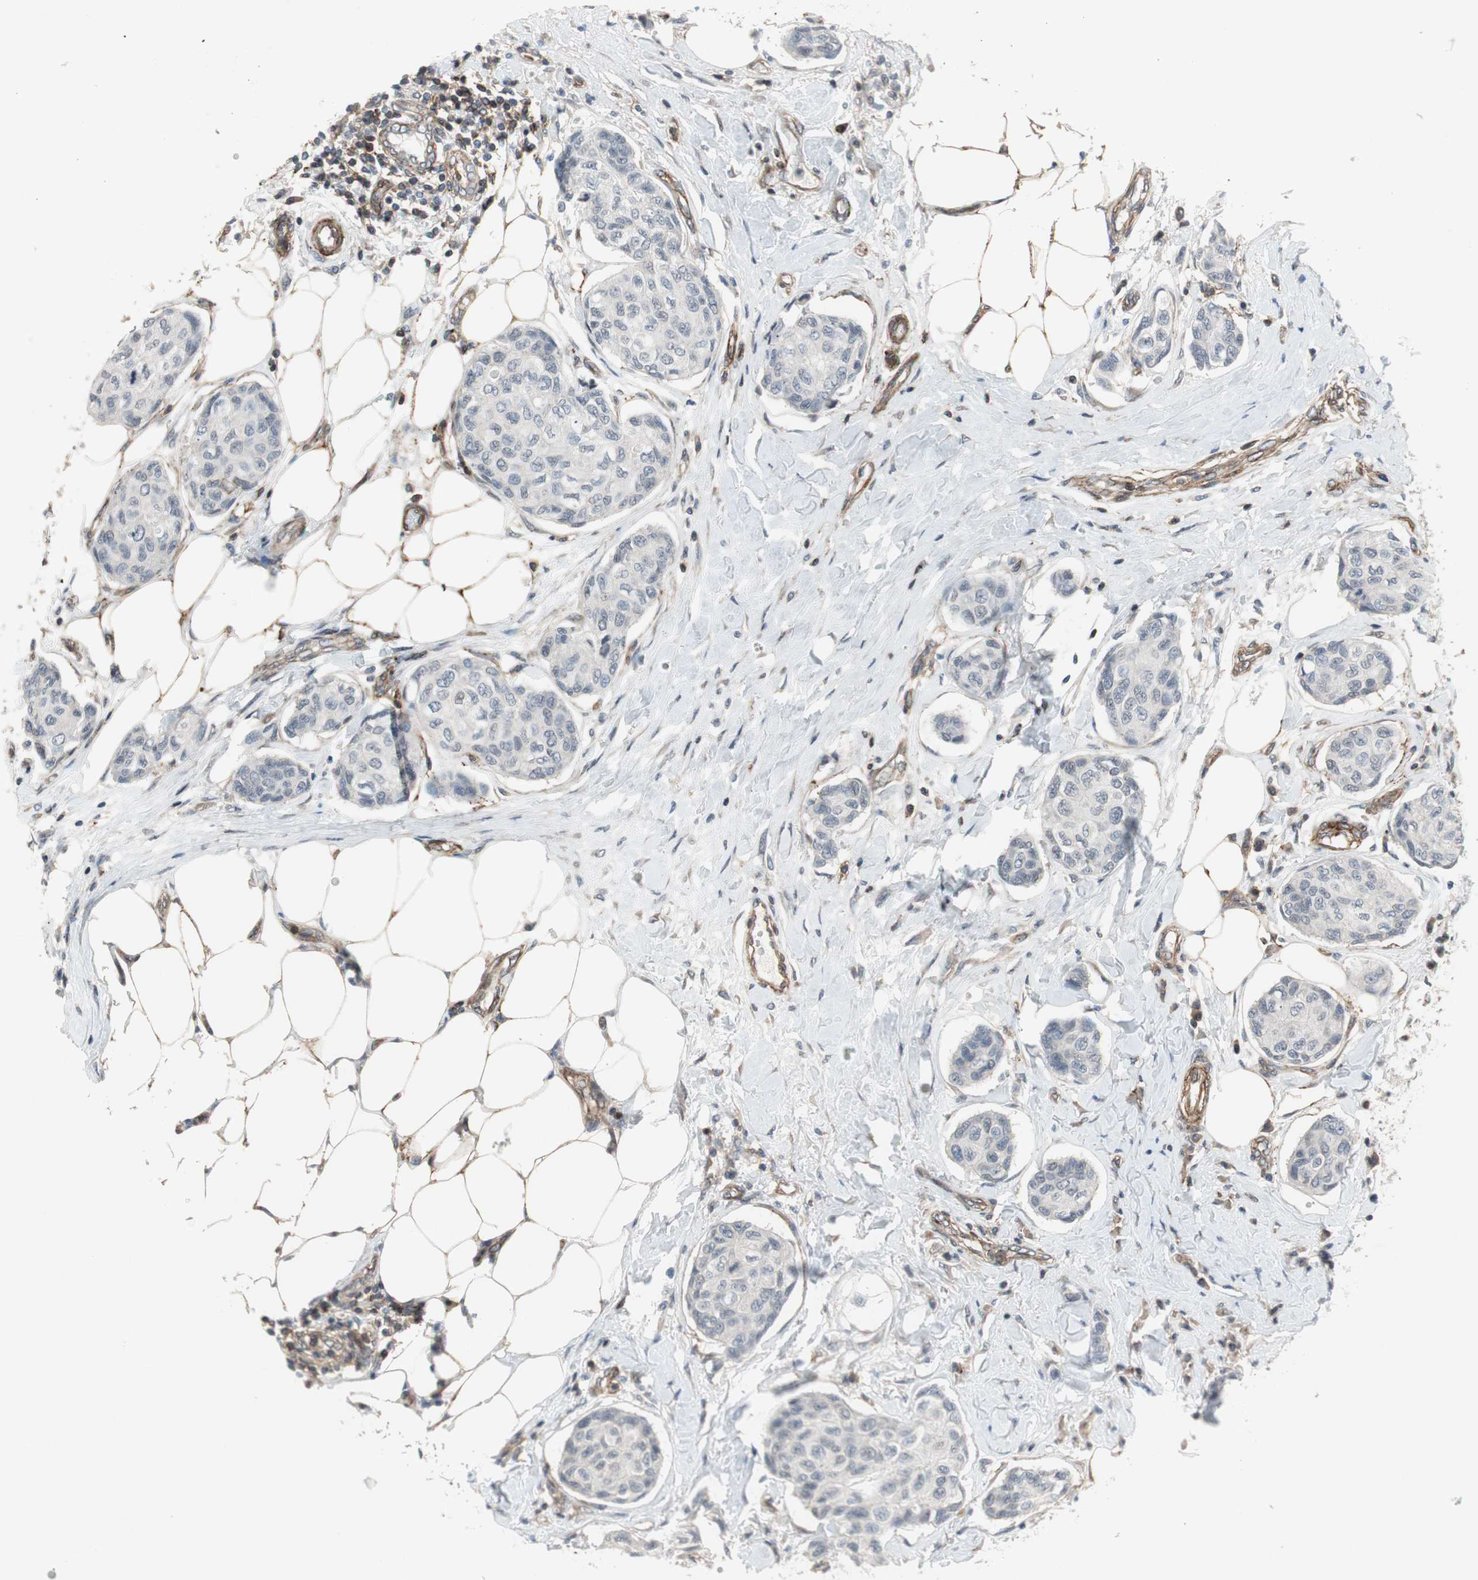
{"staining": {"intensity": "negative", "quantity": "none", "location": "none"}, "tissue": "breast cancer", "cell_type": "Tumor cells", "image_type": "cancer", "snomed": [{"axis": "morphology", "description": "Duct carcinoma"}, {"axis": "topography", "description": "Breast"}], "caption": "This image is of breast invasive ductal carcinoma stained with IHC to label a protein in brown with the nuclei are counter-stained blue. There is no expression in tumor cells.", "gene": "GRHL1", "patient": {"sex": "female", "age": 80}}